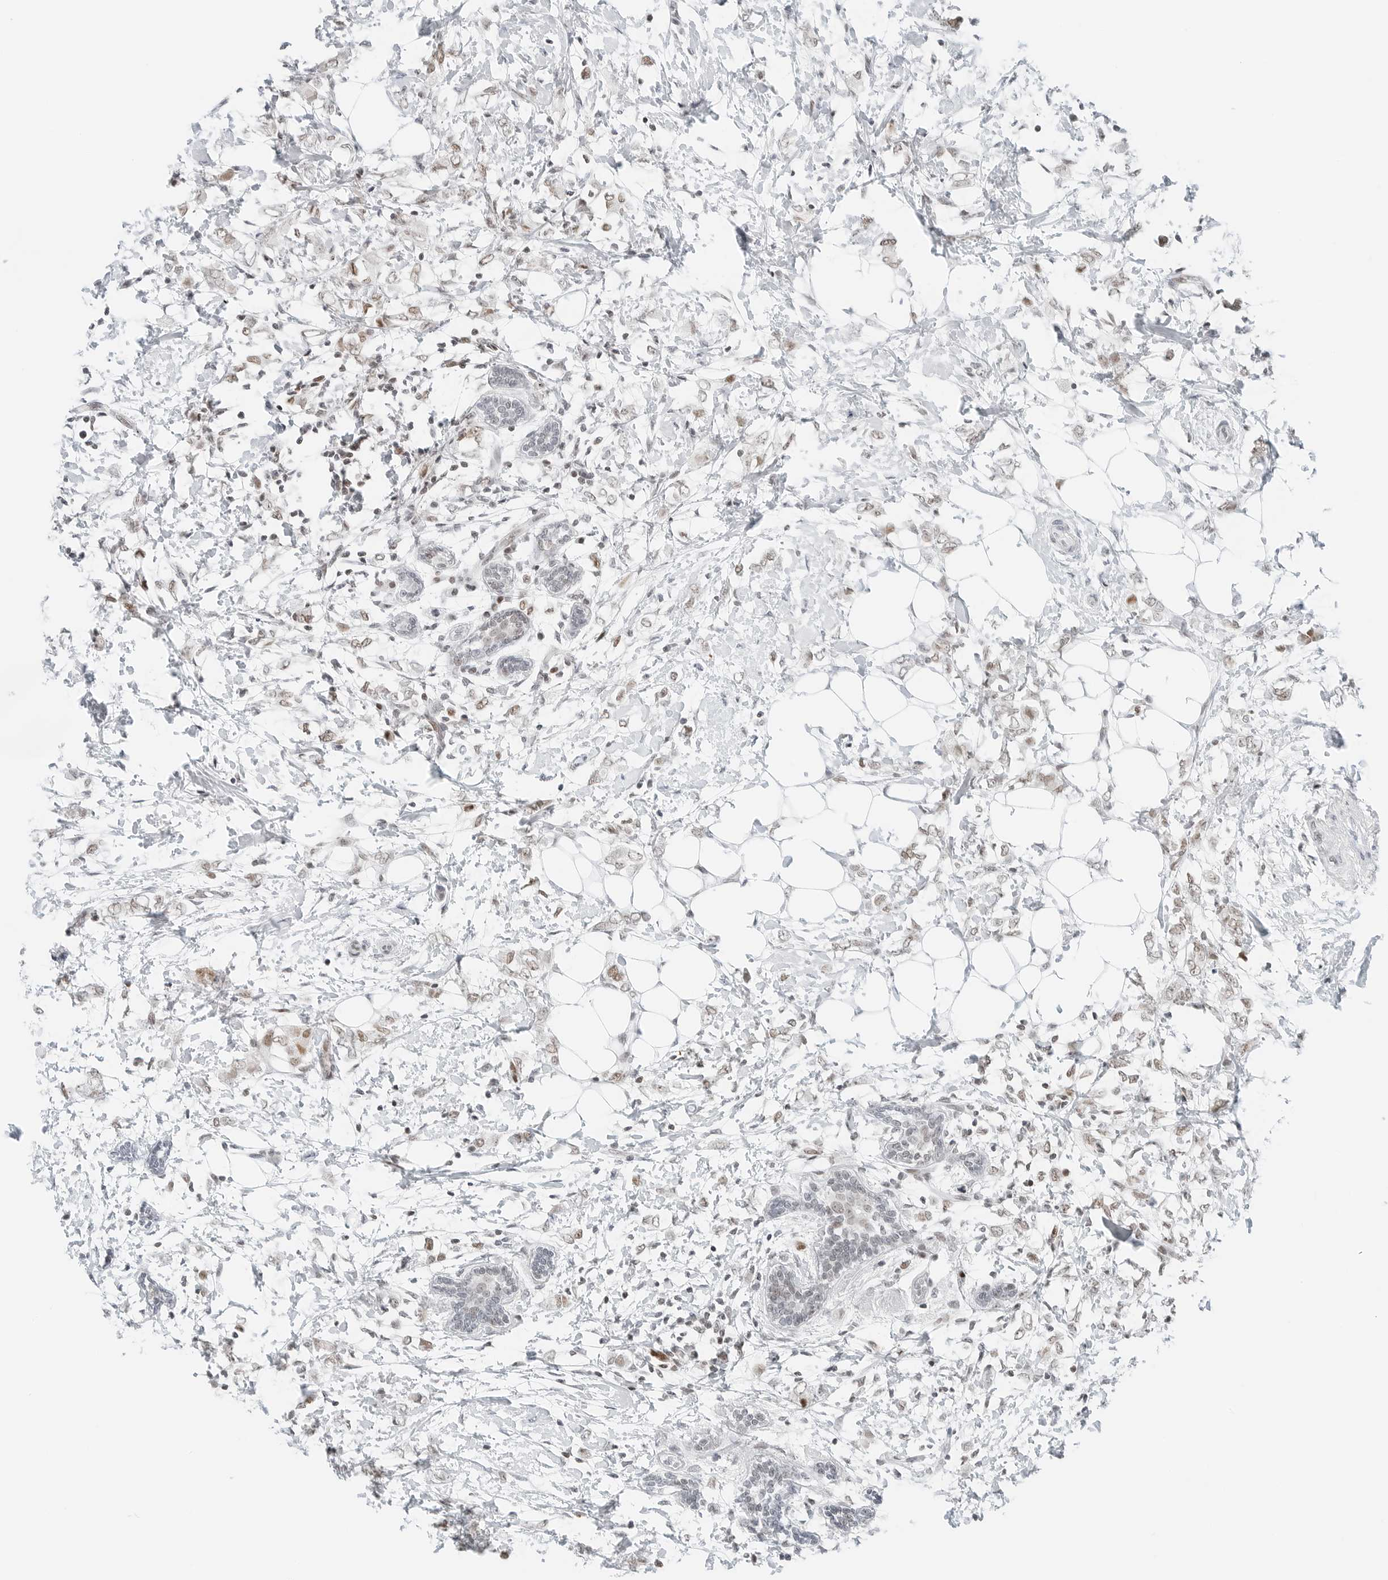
{"staining": {"intensity": "weak", "quantity": ">75%", "location": "nuclear"}, "tissue": "breast cancer", "cell_type": "Tumor cells", "image_type": "cancer", "snomed": [{"axis": "morphology", "description": "Normal tissue, NOS"}, {"axis": "morphology", "description": "Lobular carcinoma"}, {"axis": "topography", "description": "Breast"}], "caption": "Lobular carcinoma (breast) tissue displays weak nuclear positivity in approximately >75% of tumor cells, visualized by immunohistochemistry.", "gene": "CRTC2", "patient": {"sex": "female", "age": 47}}